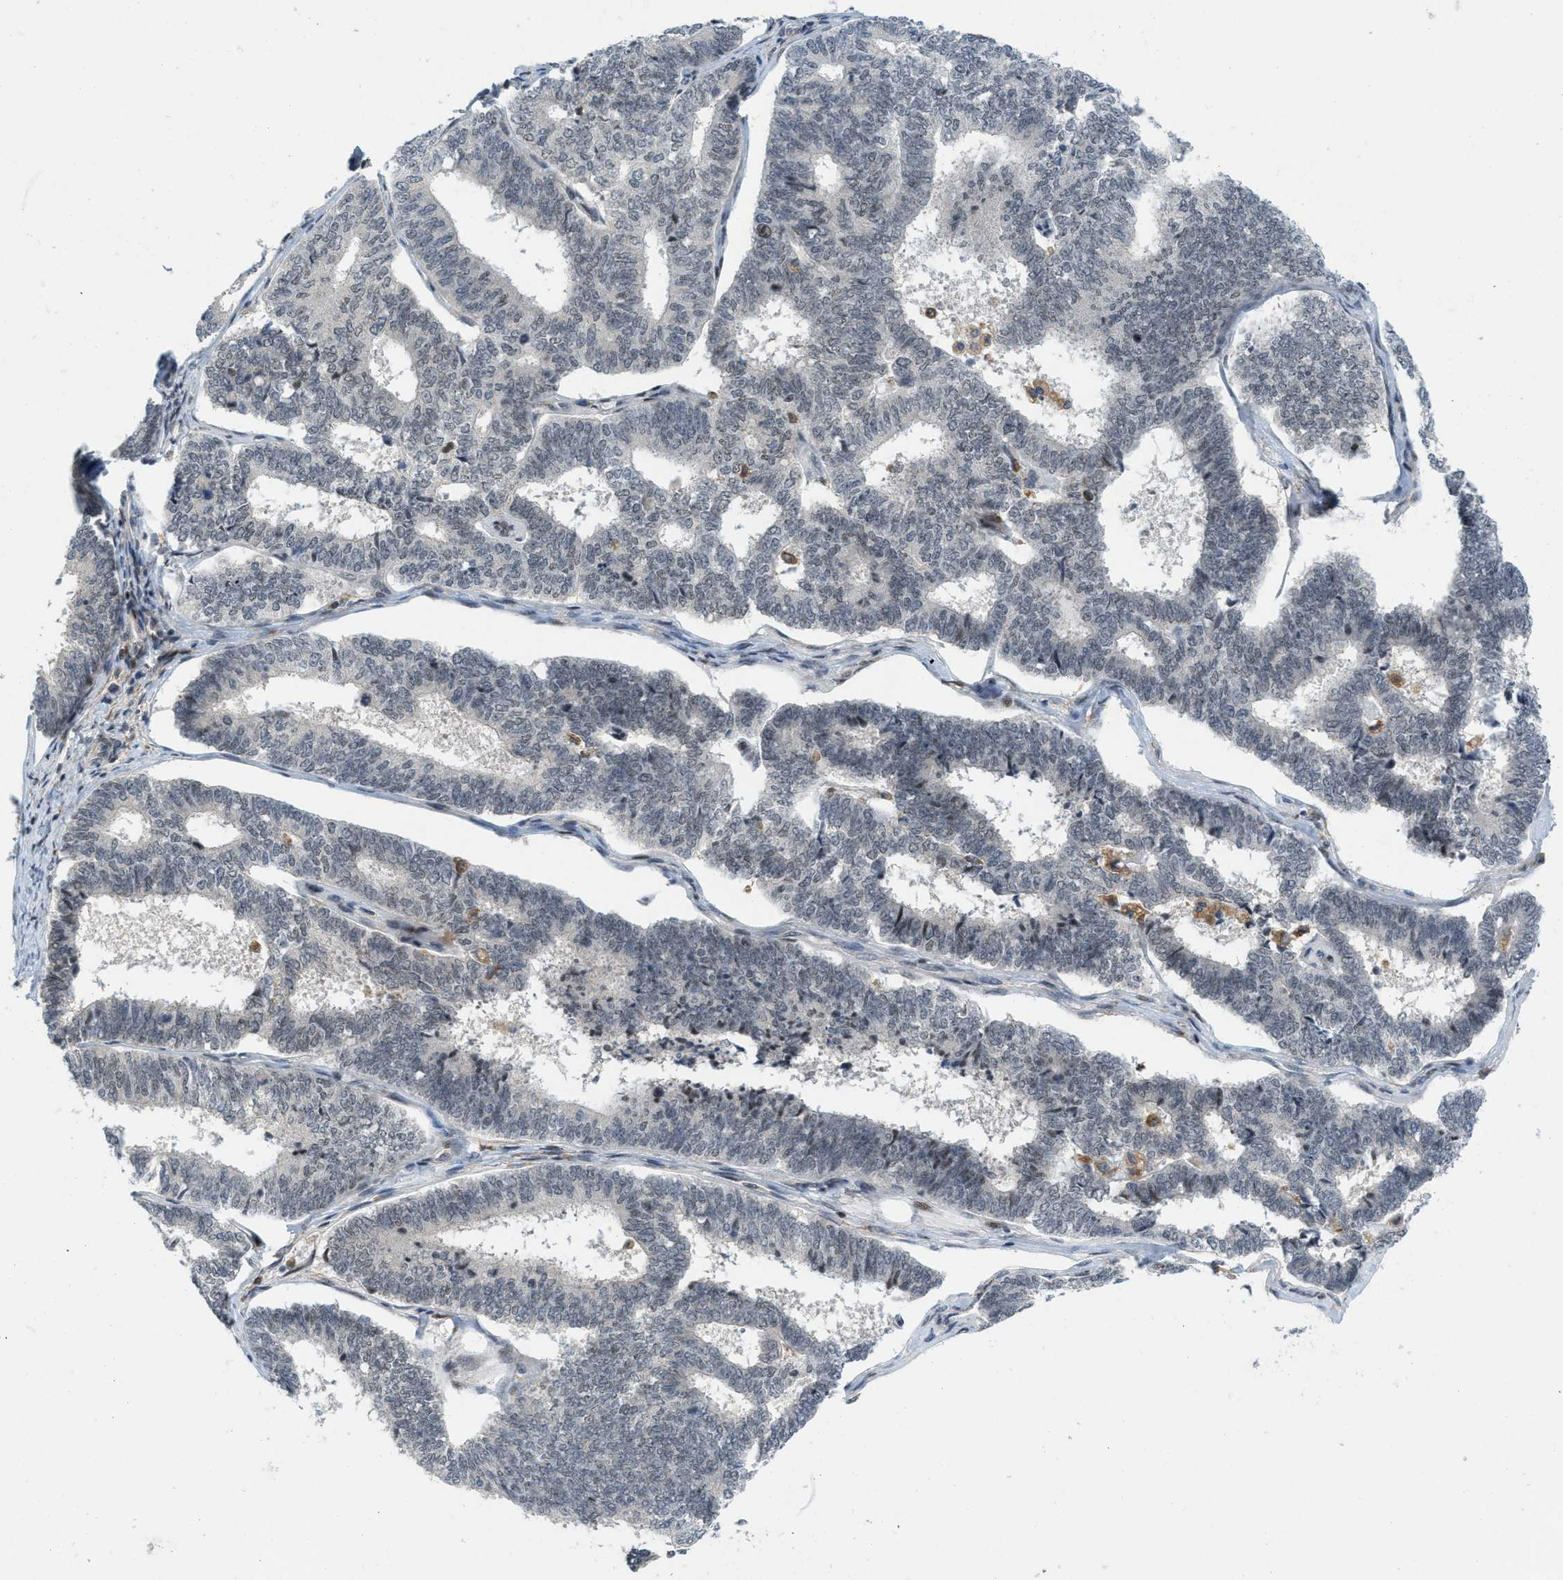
{"staining": {"intensity": "negative", "quantity": "none", "location": "none"}, "tissue": "endometrial cancer", "cell_type": "Tumor cells", "image_type": "cancer", "snomed": [{"axis": "morphology", "description": "Adenocarcinoma, NOS"}, {"axis": "topography", "description": "Endometrium"}], "caption": "The image shows no significant expression in tumor cells of endometrial cancer (adenocarcinoma).", "gene": "ING1", "patient": {"sex": "female", "age": 70}}